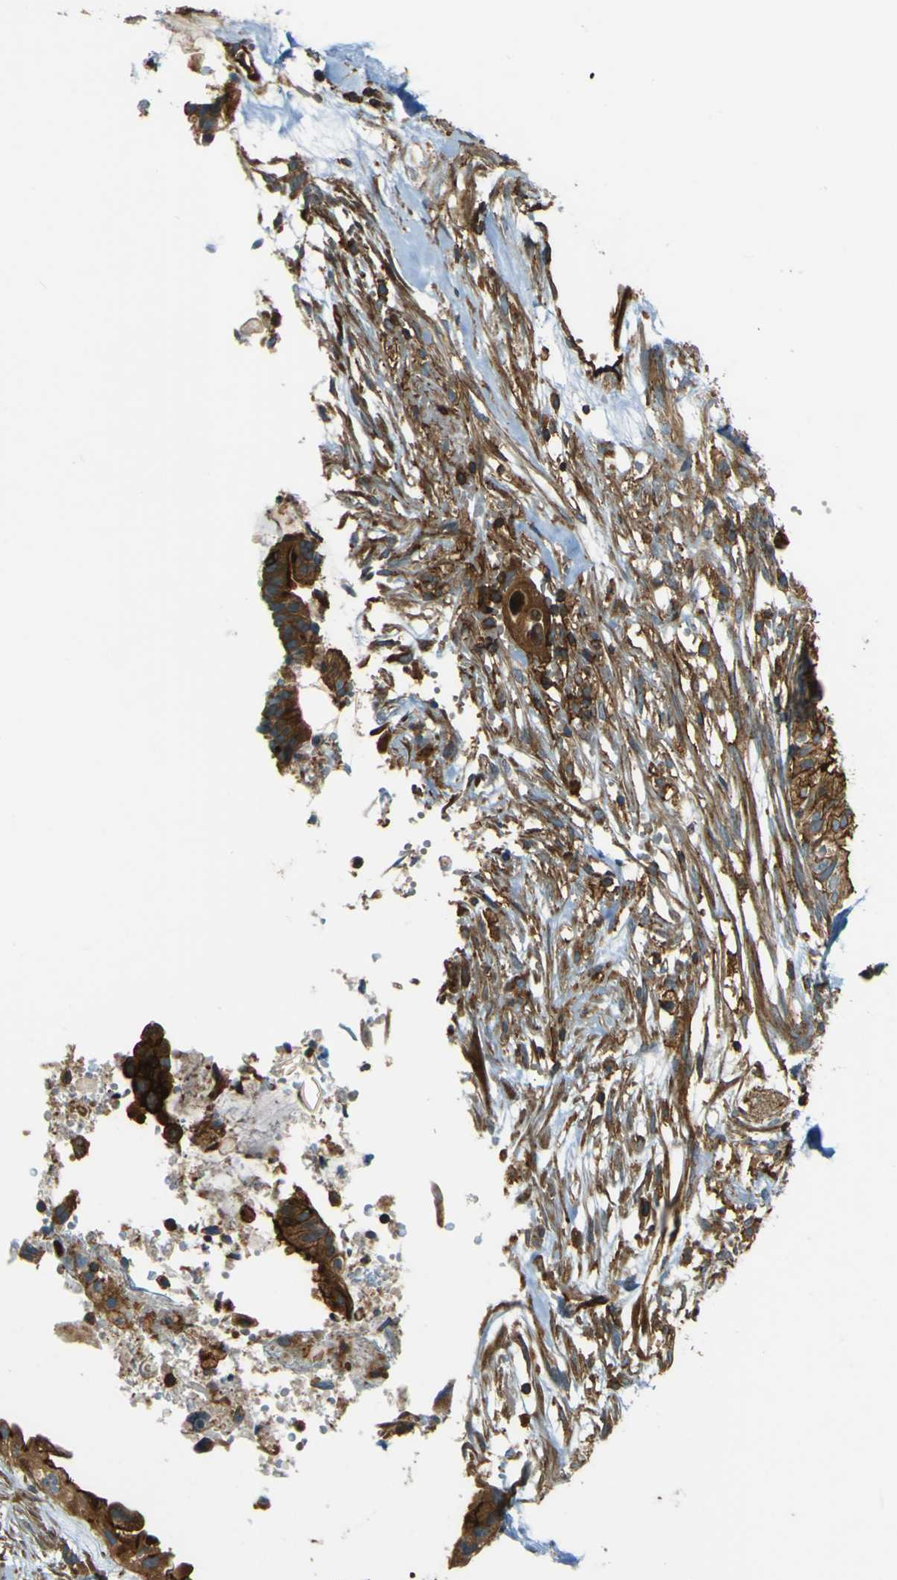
{"staining": {"intensity": "strong", "quantity": ">75%", "location": "cytoplasmic/membranous"}, "tissue": "cervical cancer", "cell_type": "Tumor cells", "image_type": "cancer", "snomed": [{"axis": "morphology", "description": "Normal tissue, NOS"}, {"axis": "morphology", "description": "Adenocarcinoma, NOS"}, {"axis": "topography", "description": "Cervix"}, {"axis": "topography", "description": "Endometrium"}], "caption": "Protein staining of adenocarcinoma (cervical) tissue reveals strong cytoplasmic/membranous positivity in approximately >75% of tumor cells.", "gene": "DNAJC5", "patient": {"sex": "female", "age": 86}}